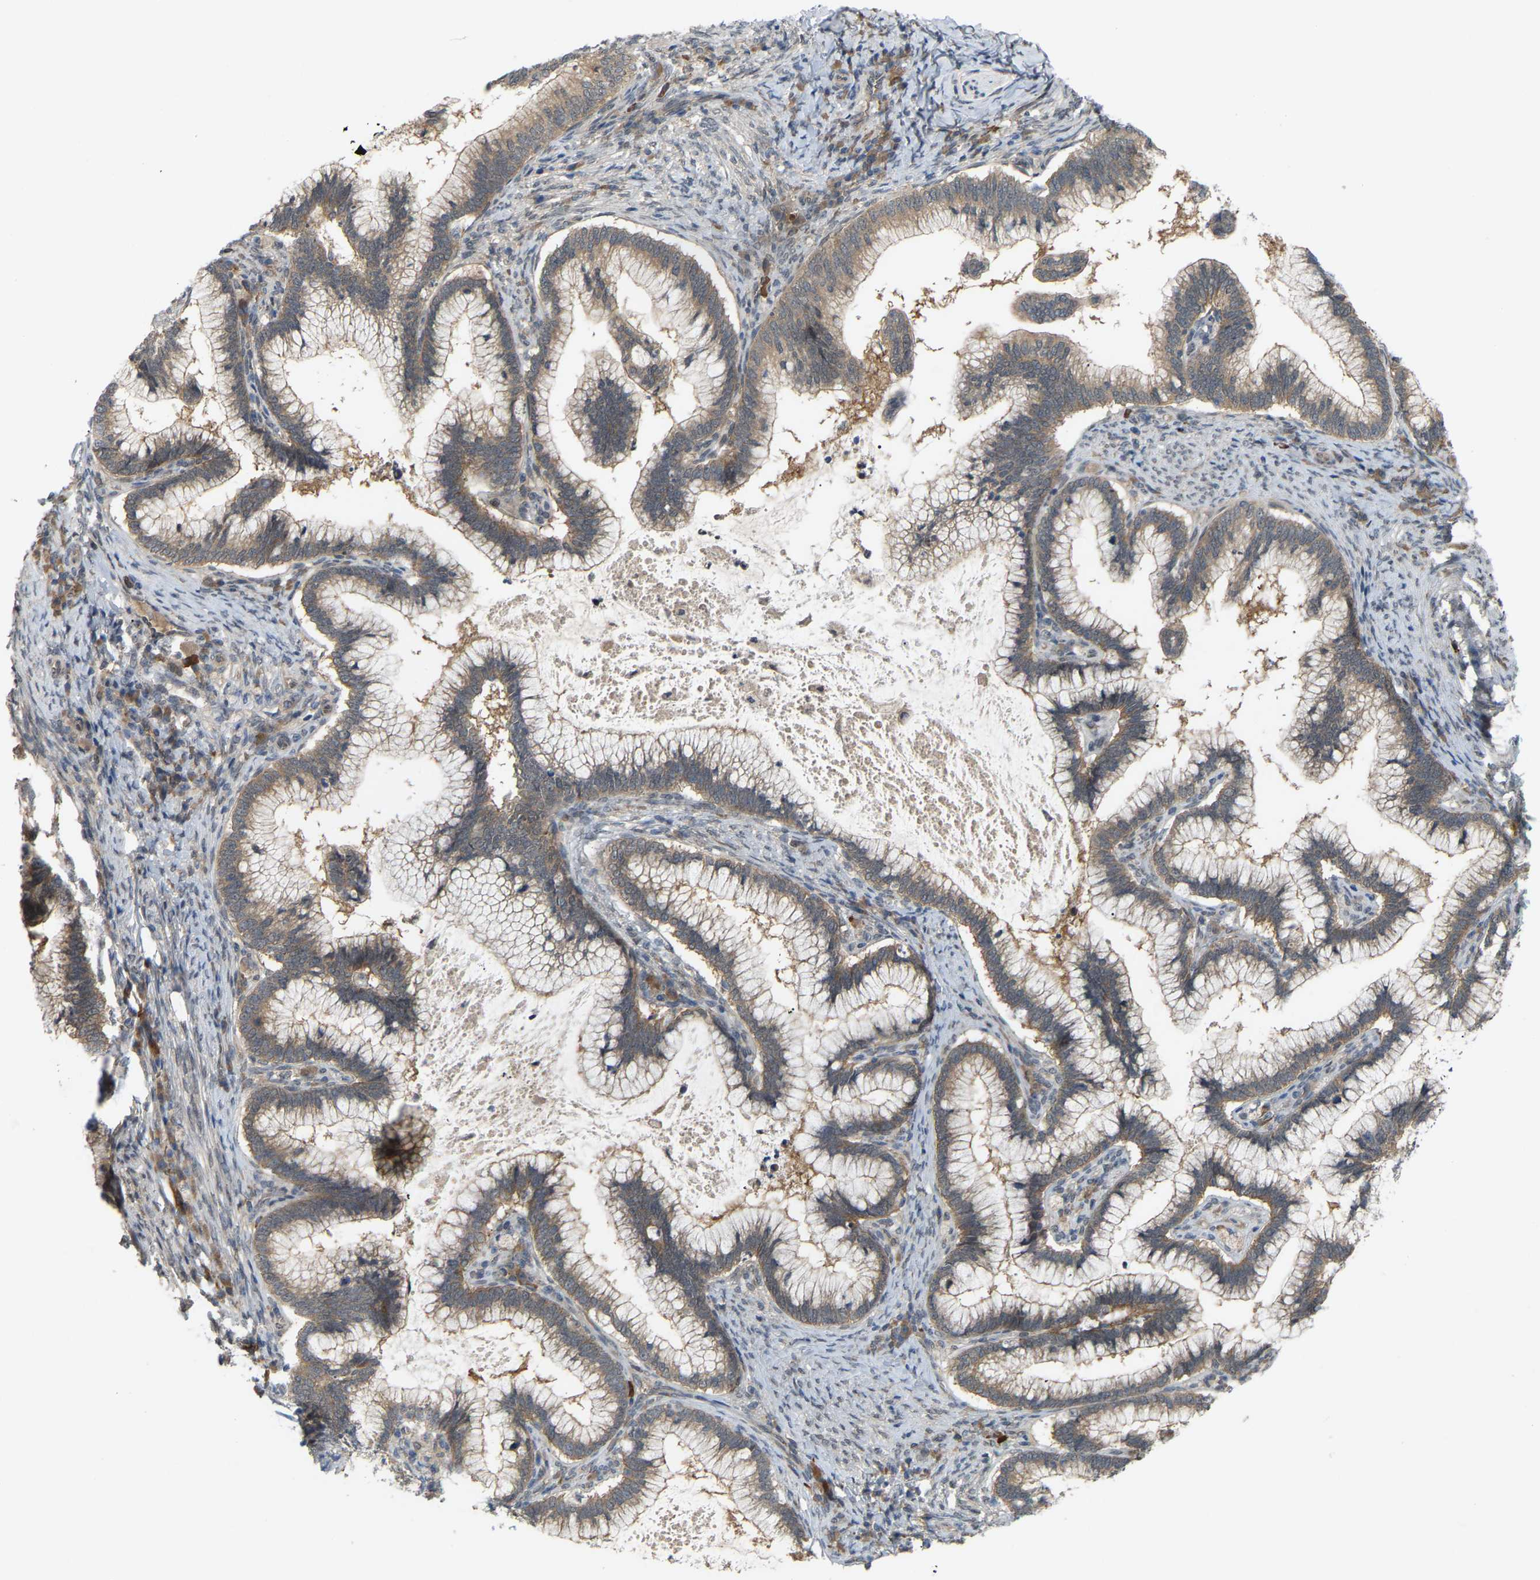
{"staining": {"intensity": "moderate", "quantity": ">75%", "location": "cytoplasmic/membranous"}, "tissue": "cervical cancer", "cell_type": "Tumor cells", "image_type": "cancer", "snomed": [{"axis": "morphology", "description": "Adenocarcinoma, NOS"}, {"axis": "topography", "description": "Cervix"}], "caption": "Protein staining of cervical cancer tissue reveals moderate cytoplasmic/membranous staining in about >75% of tumor cells. The staining was performed using DAB, with brown indicating positive protein expression. Nuclei are stained blue with hematoxylin.", "gene": "CROT", "patient": {"sex": "female", "age": 36}}